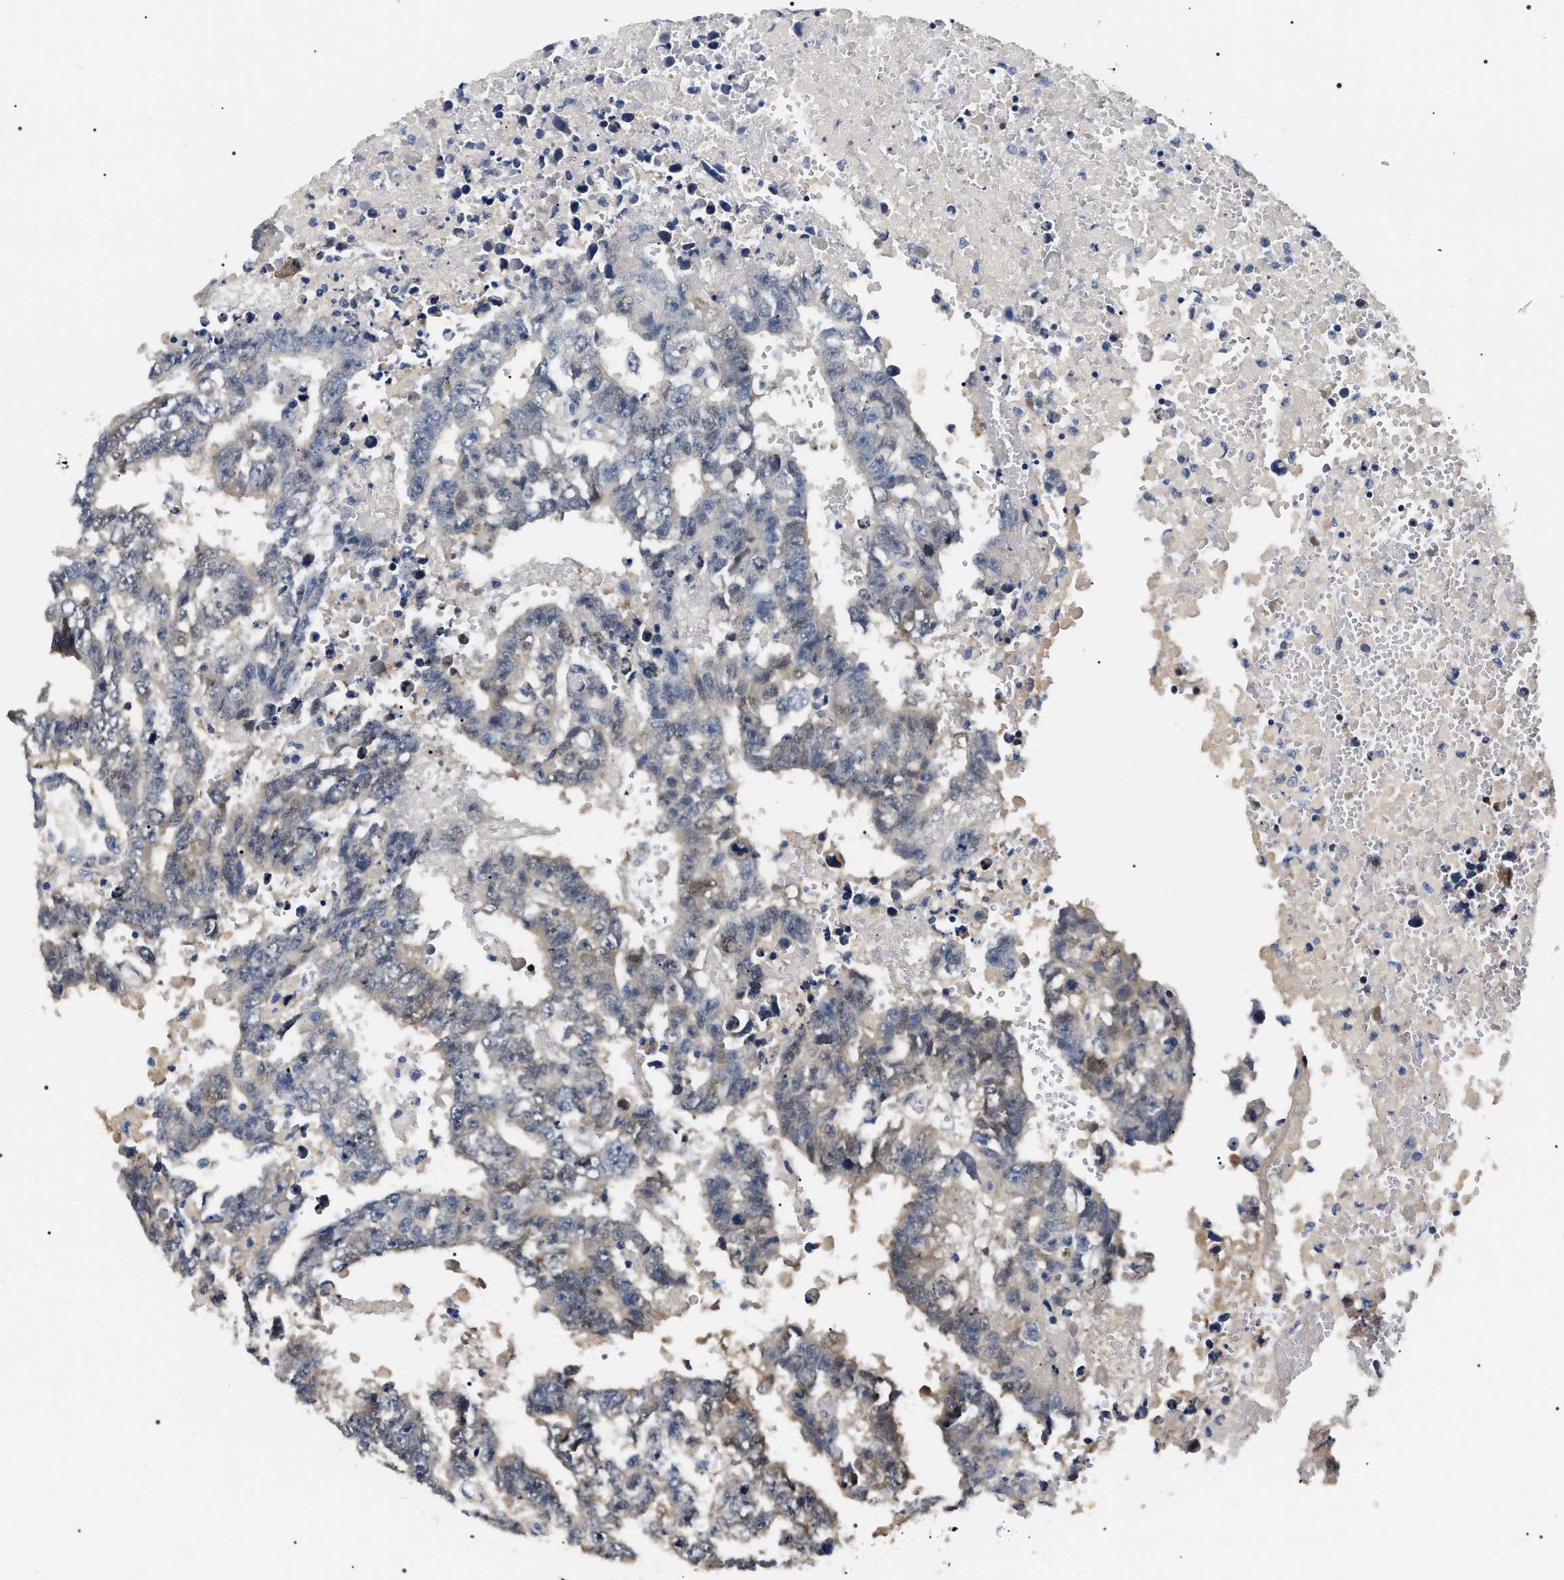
{"staining": {"intensity": "weak", "quantity": "<25%", "location": "cytoplasmic/membranous"}, "tissue": "testis cancer", "cell_type": "Tumor cells", "image_type": "cancer", "snomed": [{"axis": "morphology", "description": "Carcinoma, Embryonal, NOS"}, {"axis": "topography", "description": "Testis"}], "caption": "Histopathology image shows no significant protein positivity in tumor cells of embryonal carcinoma (testis). (Brightfield microscopy of DAB IHC at high magnification).", "gene": "BAG2", "patient": {"sex": "male", "age": 25}}